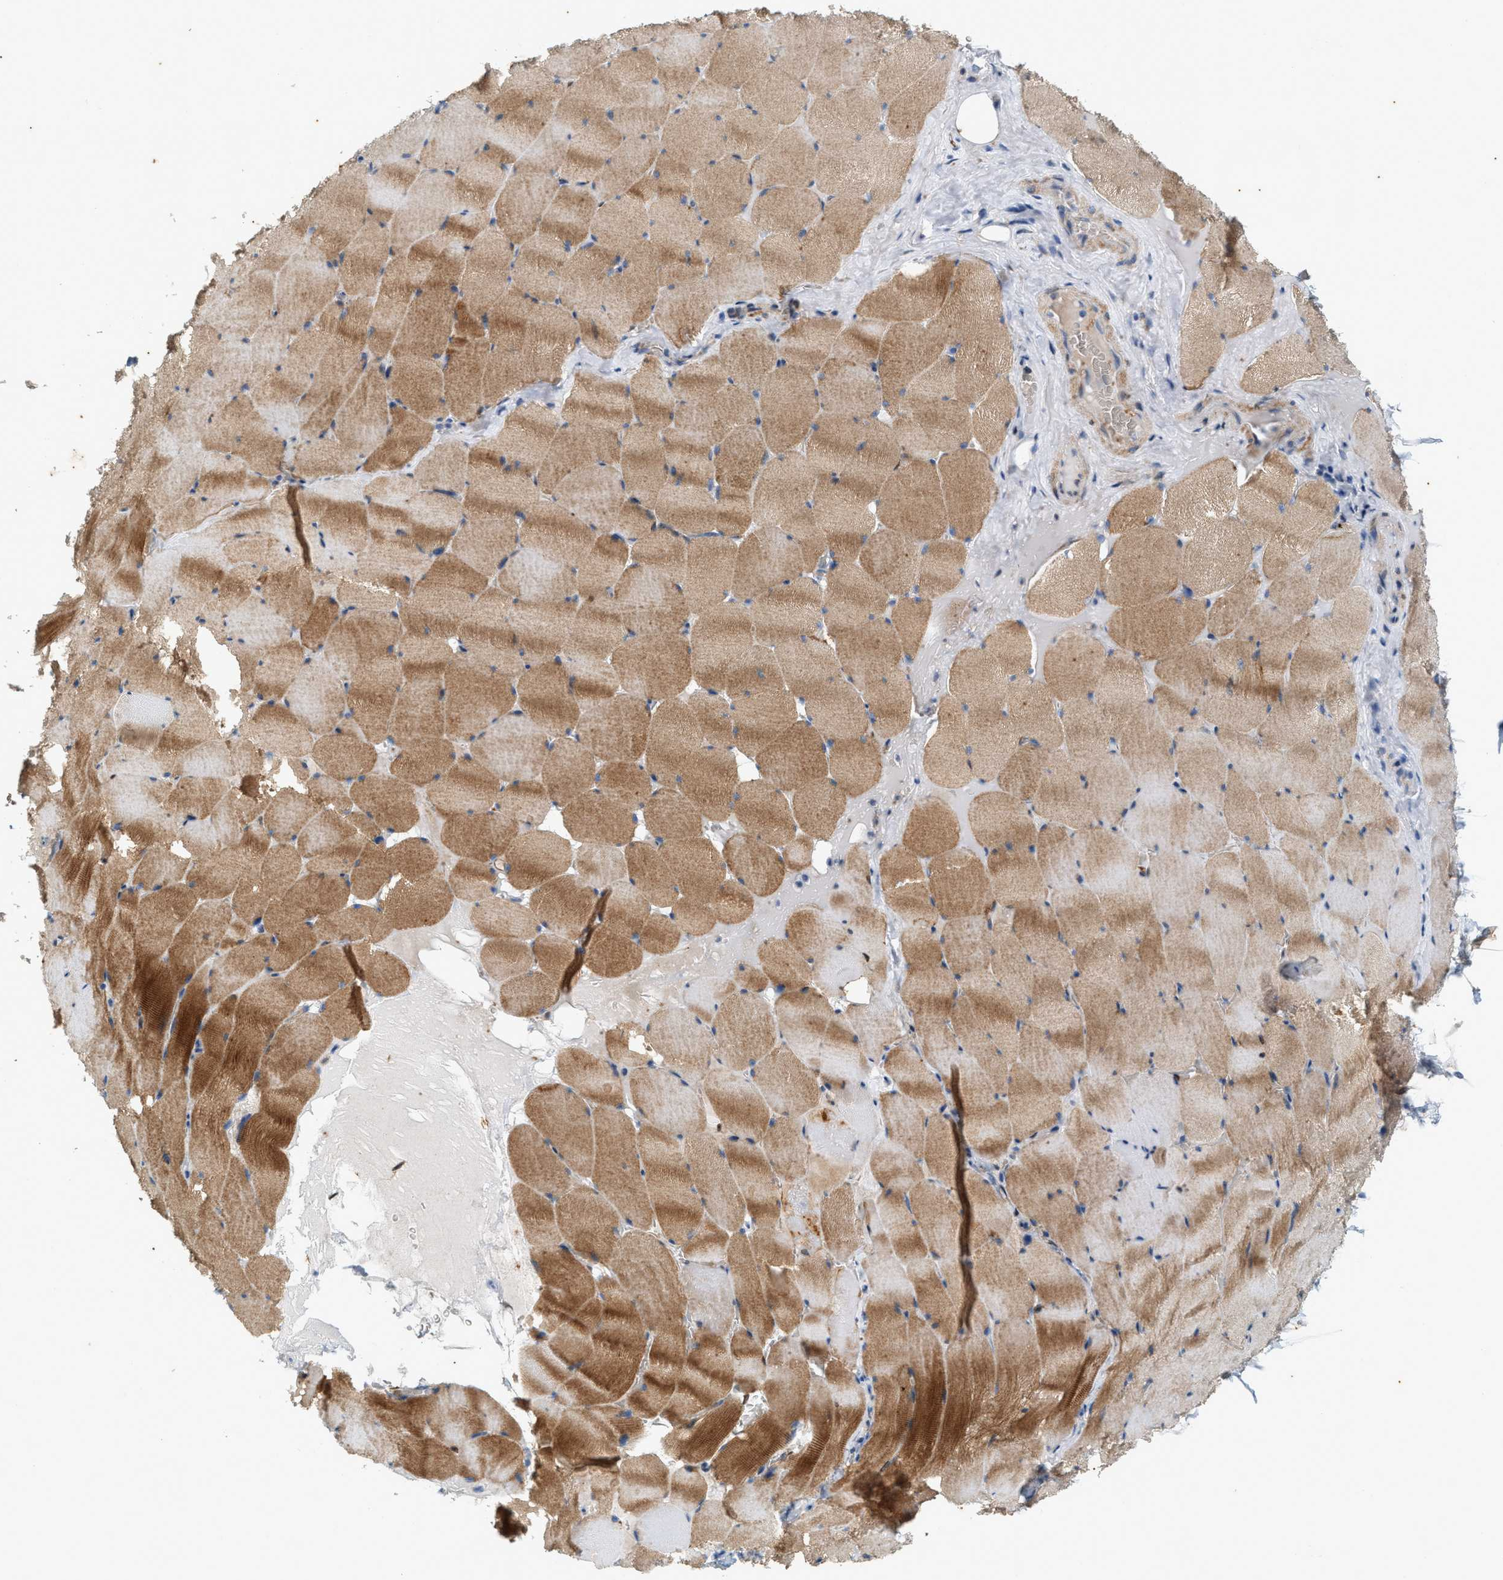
{"staining": {"intensity": "moderate", "quantity": ">75%", "location": "cytoplasmic/membranous"}, "tissue": "skeletal muscle", "cell_type": "Myocytes", "image_type": "normal", "snomed": [{"axis": "morphology", "description": "Normal tissue, NOS"}, {"axis": "topography", "description": "Skeletal muscle"}], "caption": "Approximately >75% of myocytes in normal human skeletal muscle reveal moderate cytoplasmic/membranous protein expression as visualized by brown immunohistochemical staining.", "gene": "CHPF2", "patient": {"sex": "male", "age": 62}}